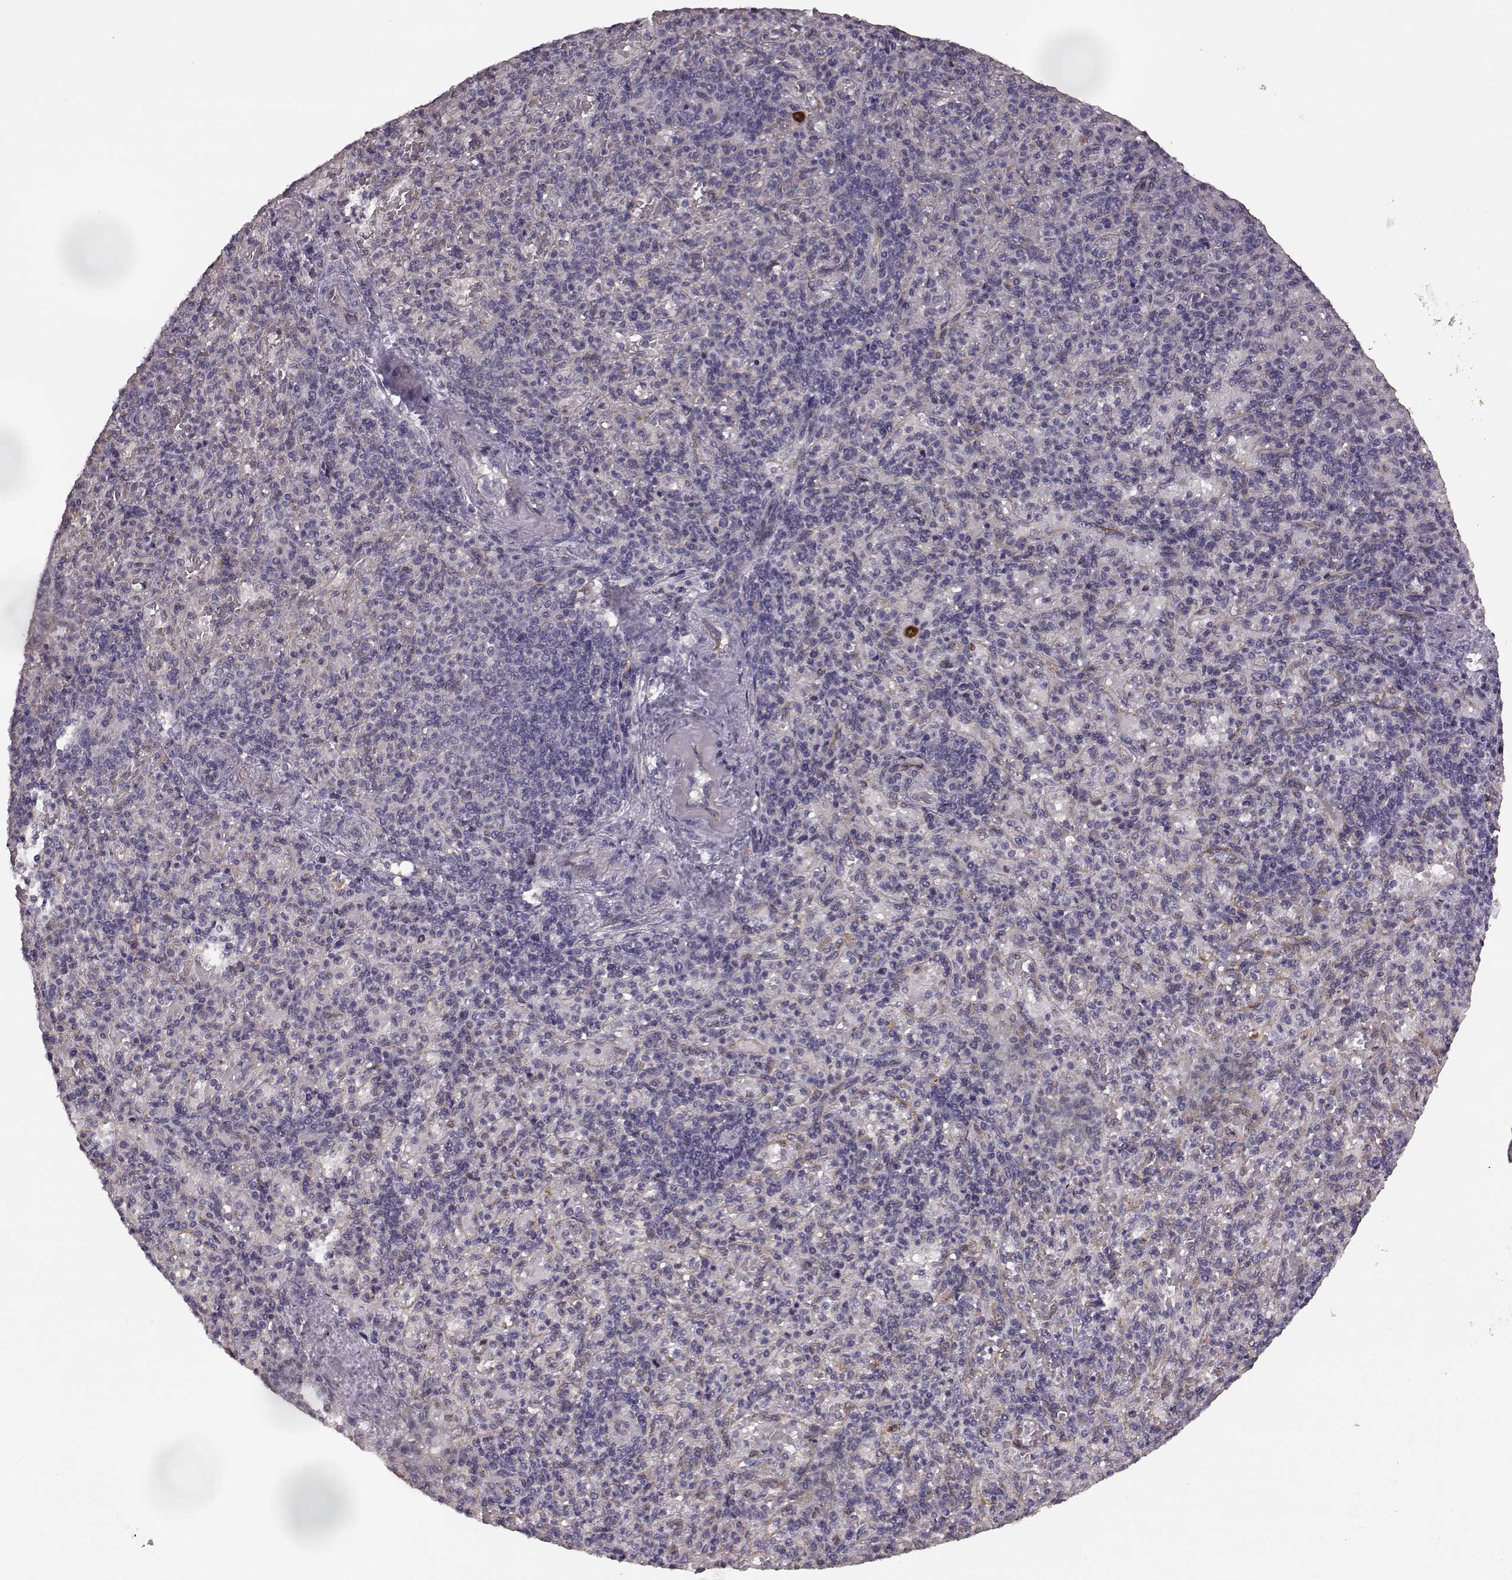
{"staining": {"intensity": "negative", "quantity": "none", "location": "none"}, "tissue": "spleen", "cell_type": "Cells in red pulp", "image_type": "normal", "snomed": [{"axis": "morphology", "description": "Normal tissue, NOS"}, {"axis": "topography", "description": "Spleen"}], "caption": "Immunohistochemistry (IHC) of unremarkable spleen reveals no expression in cells in red pulp.", "gene": "GHR", "patient": {"sex": "female", "age": 74}}